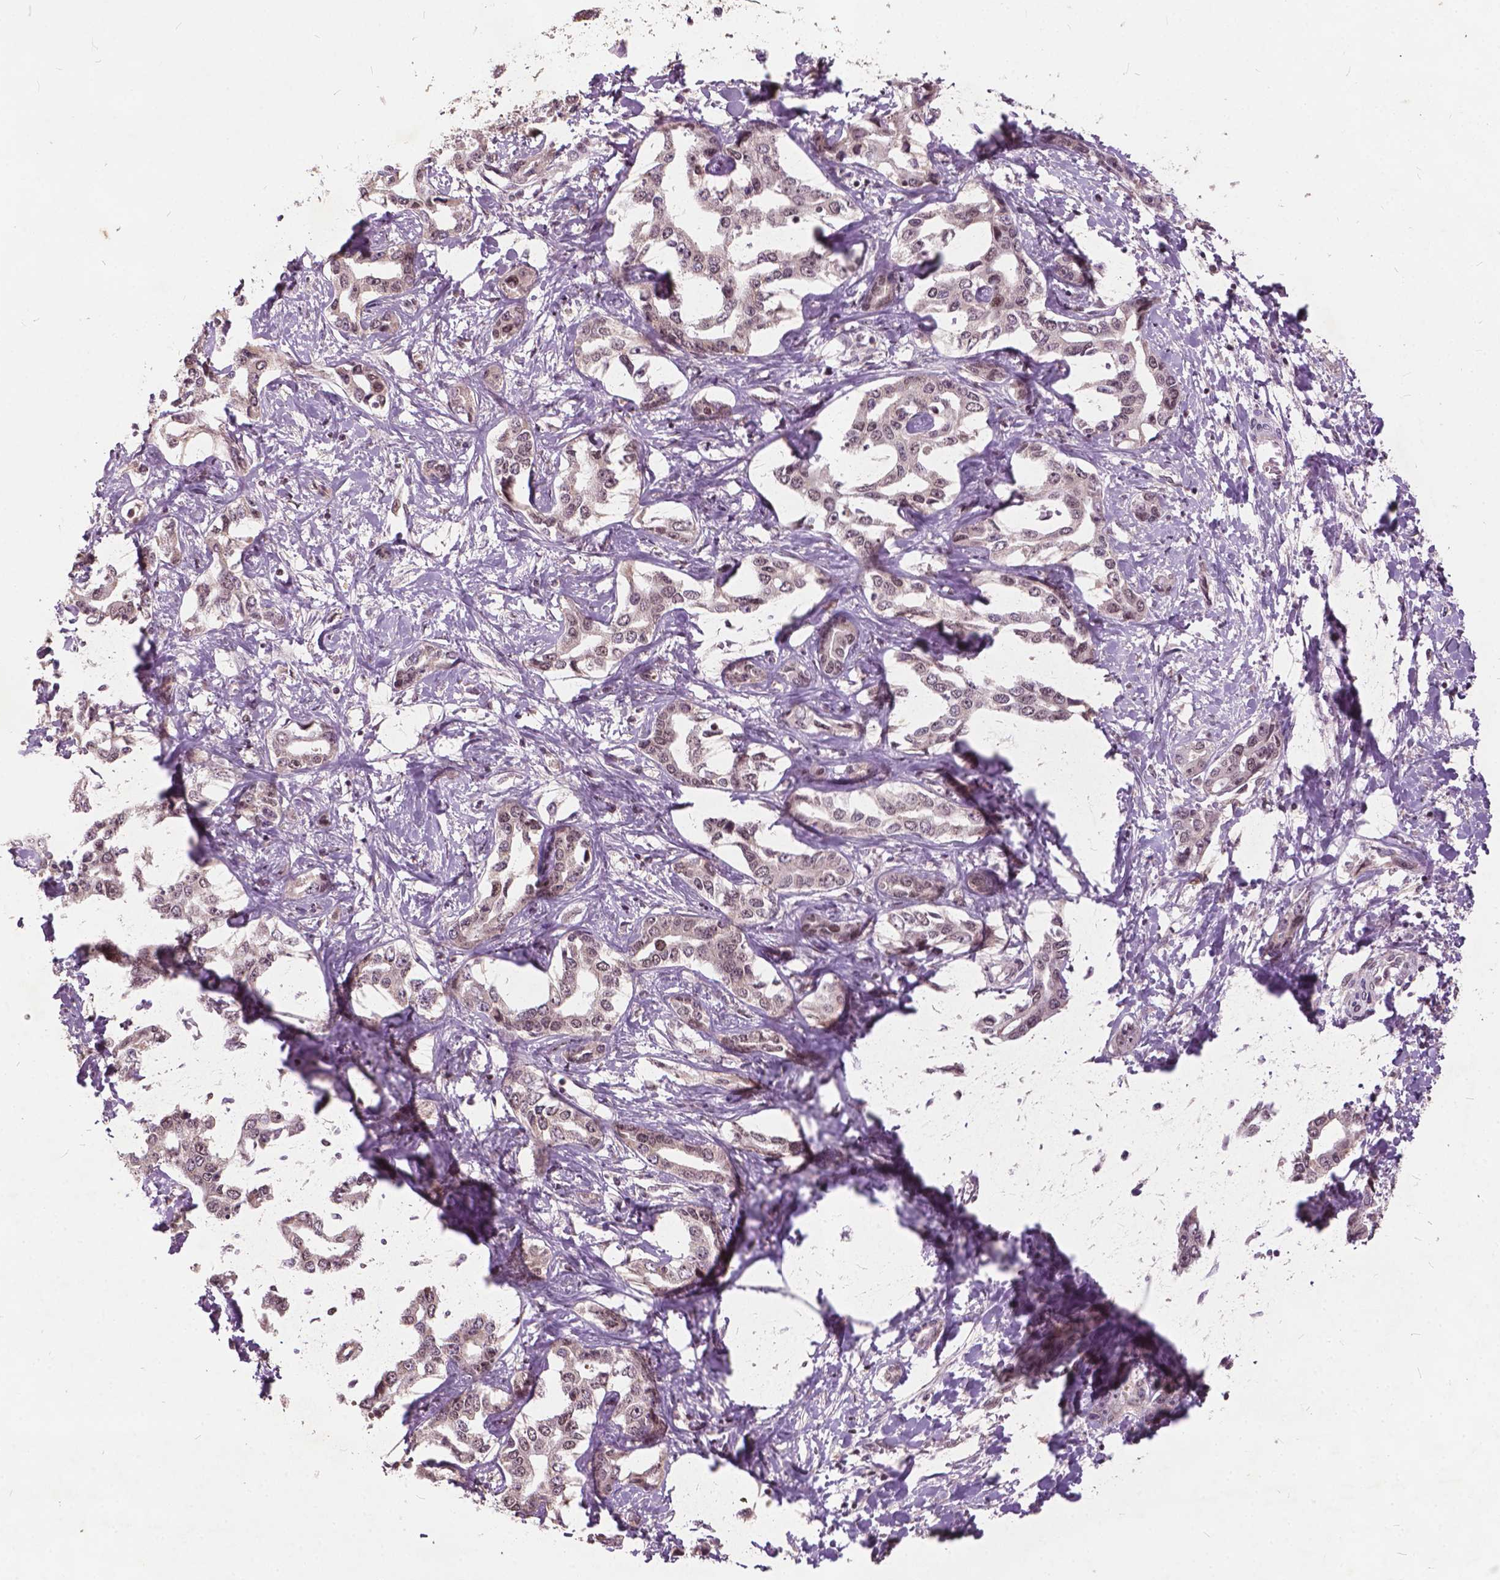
{"staining": {"intensity": "weak", "quantity": ">75%", "location": "nuclear"}, "tissue": "liver cancer", "cell_type": "Tumor cells", "image_type": "cancer", "snomed": [{"axis": "morphology", "description": "Cholangiocarcinoma"}, {"axis": "topography", "description": "Liver"}], "caption": "Weak nuclear positivity for a protein is appreciated in about >75% of tumor cells of liver cancer (cholangiocarcinoma) using immunohistochemistry (IHC).", "gene": "GPS2", "patient": {"sex": "male", "age": 59}}